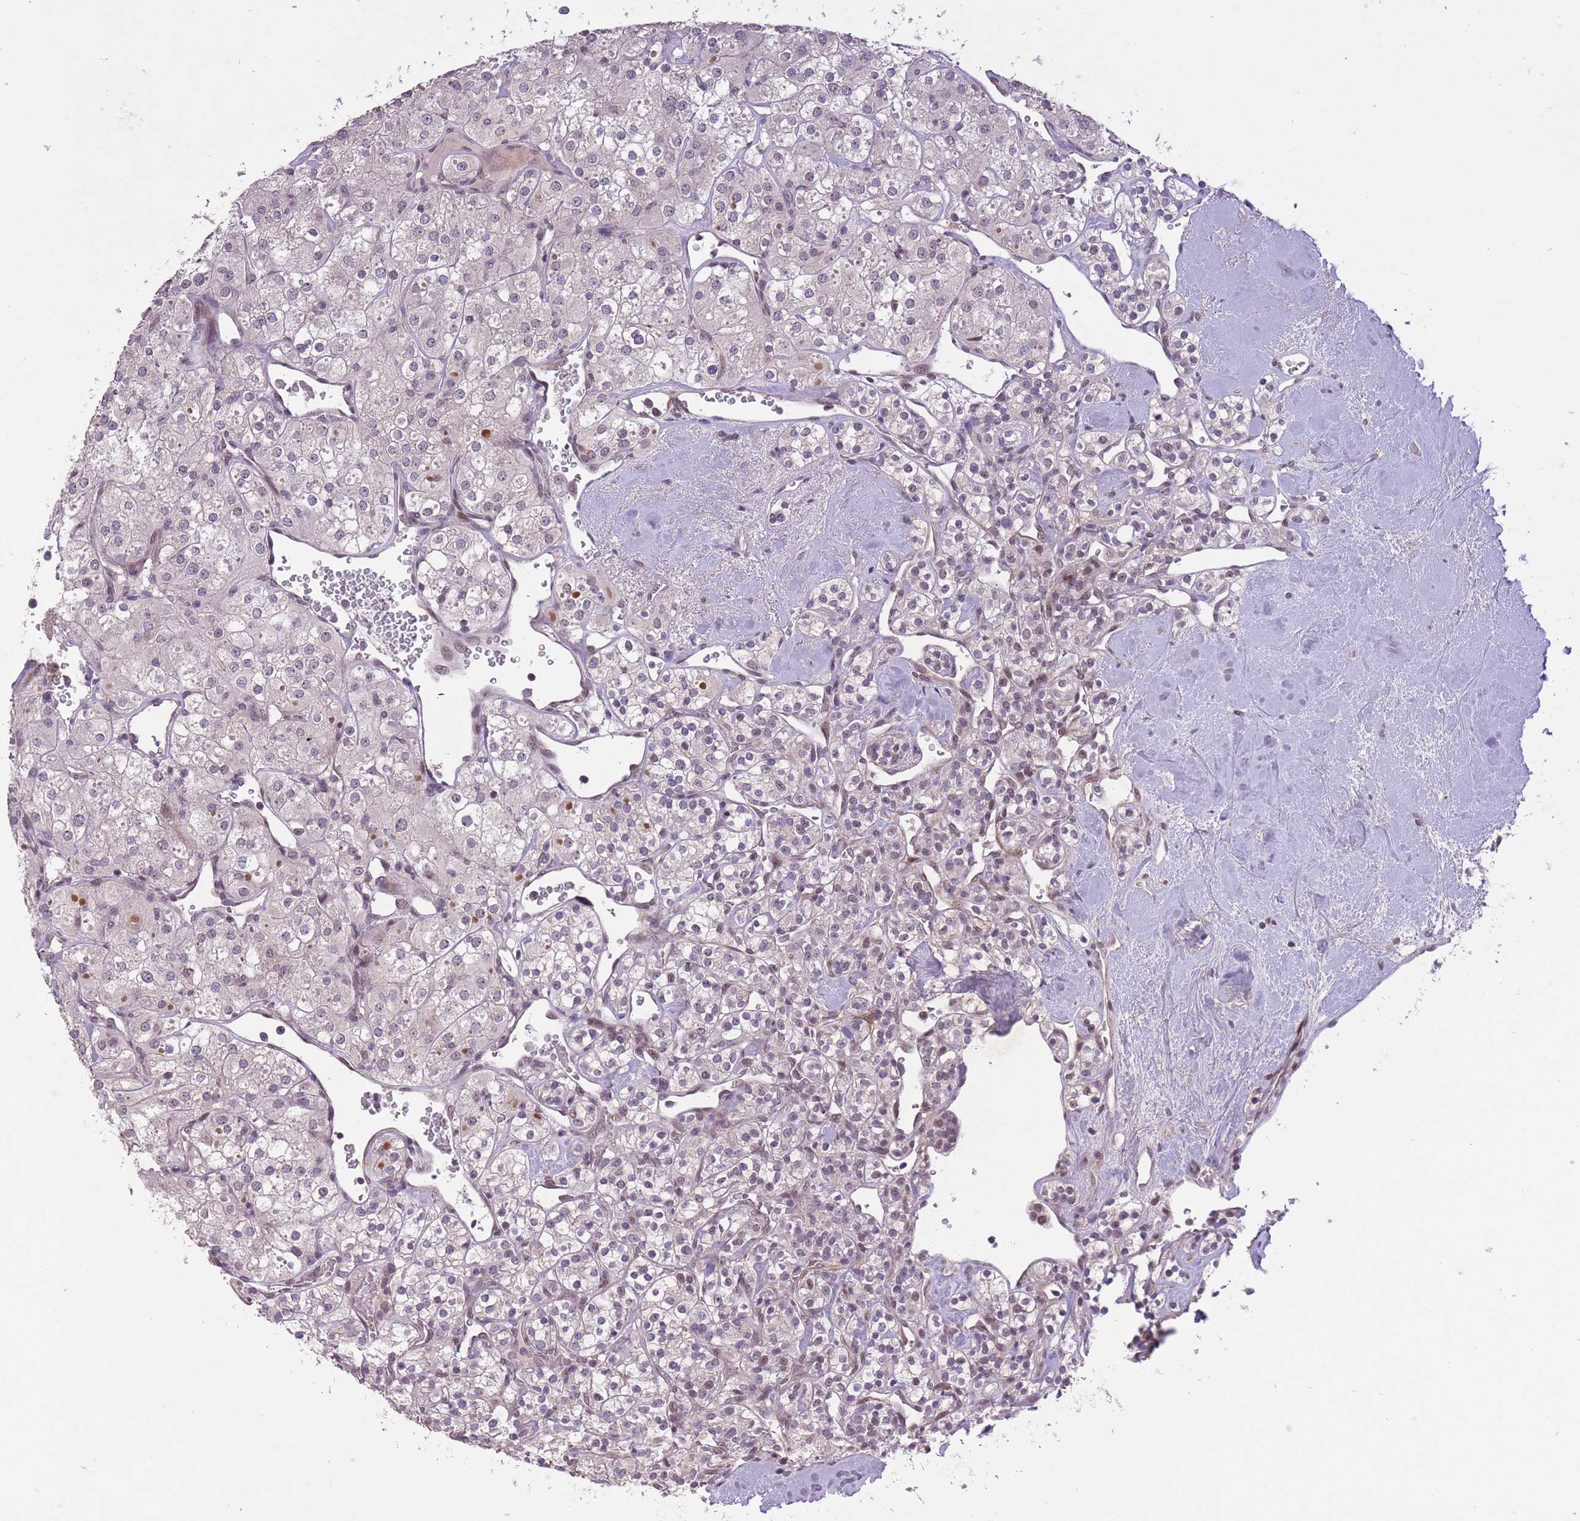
{"staining": {"intensity": "negative", "quantity": "none", "location": "none"}, "tissue": "renal cancer", "cell_type": "Tumor cells", "image_type": "cancer", "snomed": [{"axis": "morphology", "description": "Adenocarcinoma, NOS"}, {"axis": "topography", "description": "Kidney"}], "caption": "Micrograph shows no significant protein positivity in tumor cells of renal cancer (adenocarcinoma).", "gene": "CBX6", "patient": {"sex": "male", "age": 77}}